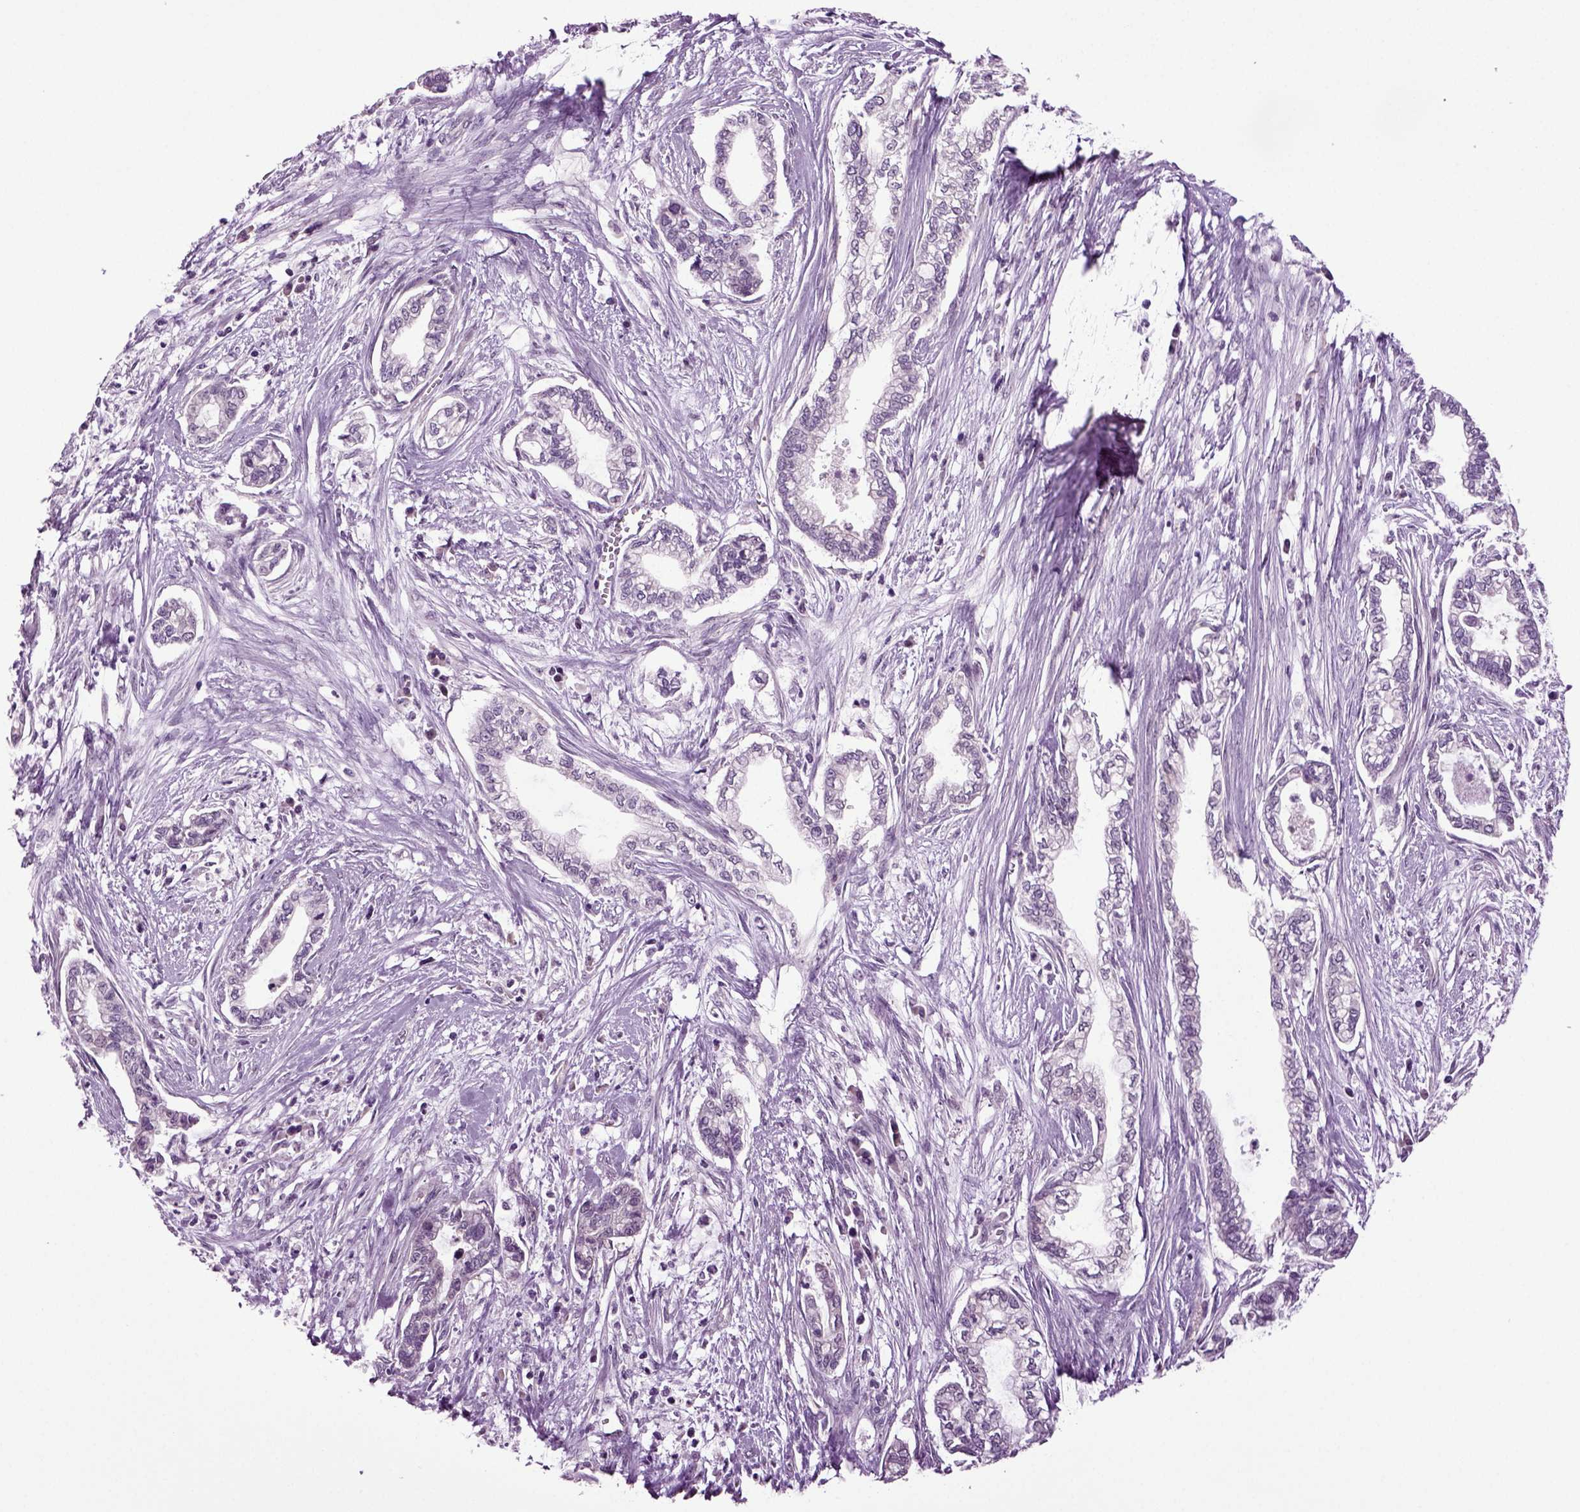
{"staining": {"intensity": "negative", "quantity": "none", "location": "none"}, "tissue": "cervical cancer", "cell_type": "Tumor cells", "image_type": "cancer", "snomed": [{"axis": "morphology", "description": "Adenocarcinoma, NOS"}, {"axis": "topography", "description": "Cervix"}], "caption": "Immunohistochemistry (IHC) of human adenocarcinoma (cervical) demonstrates no staining in tumor cells.", "gene": "PLCH2", "patient": {"sex": "female", "age": 62}}